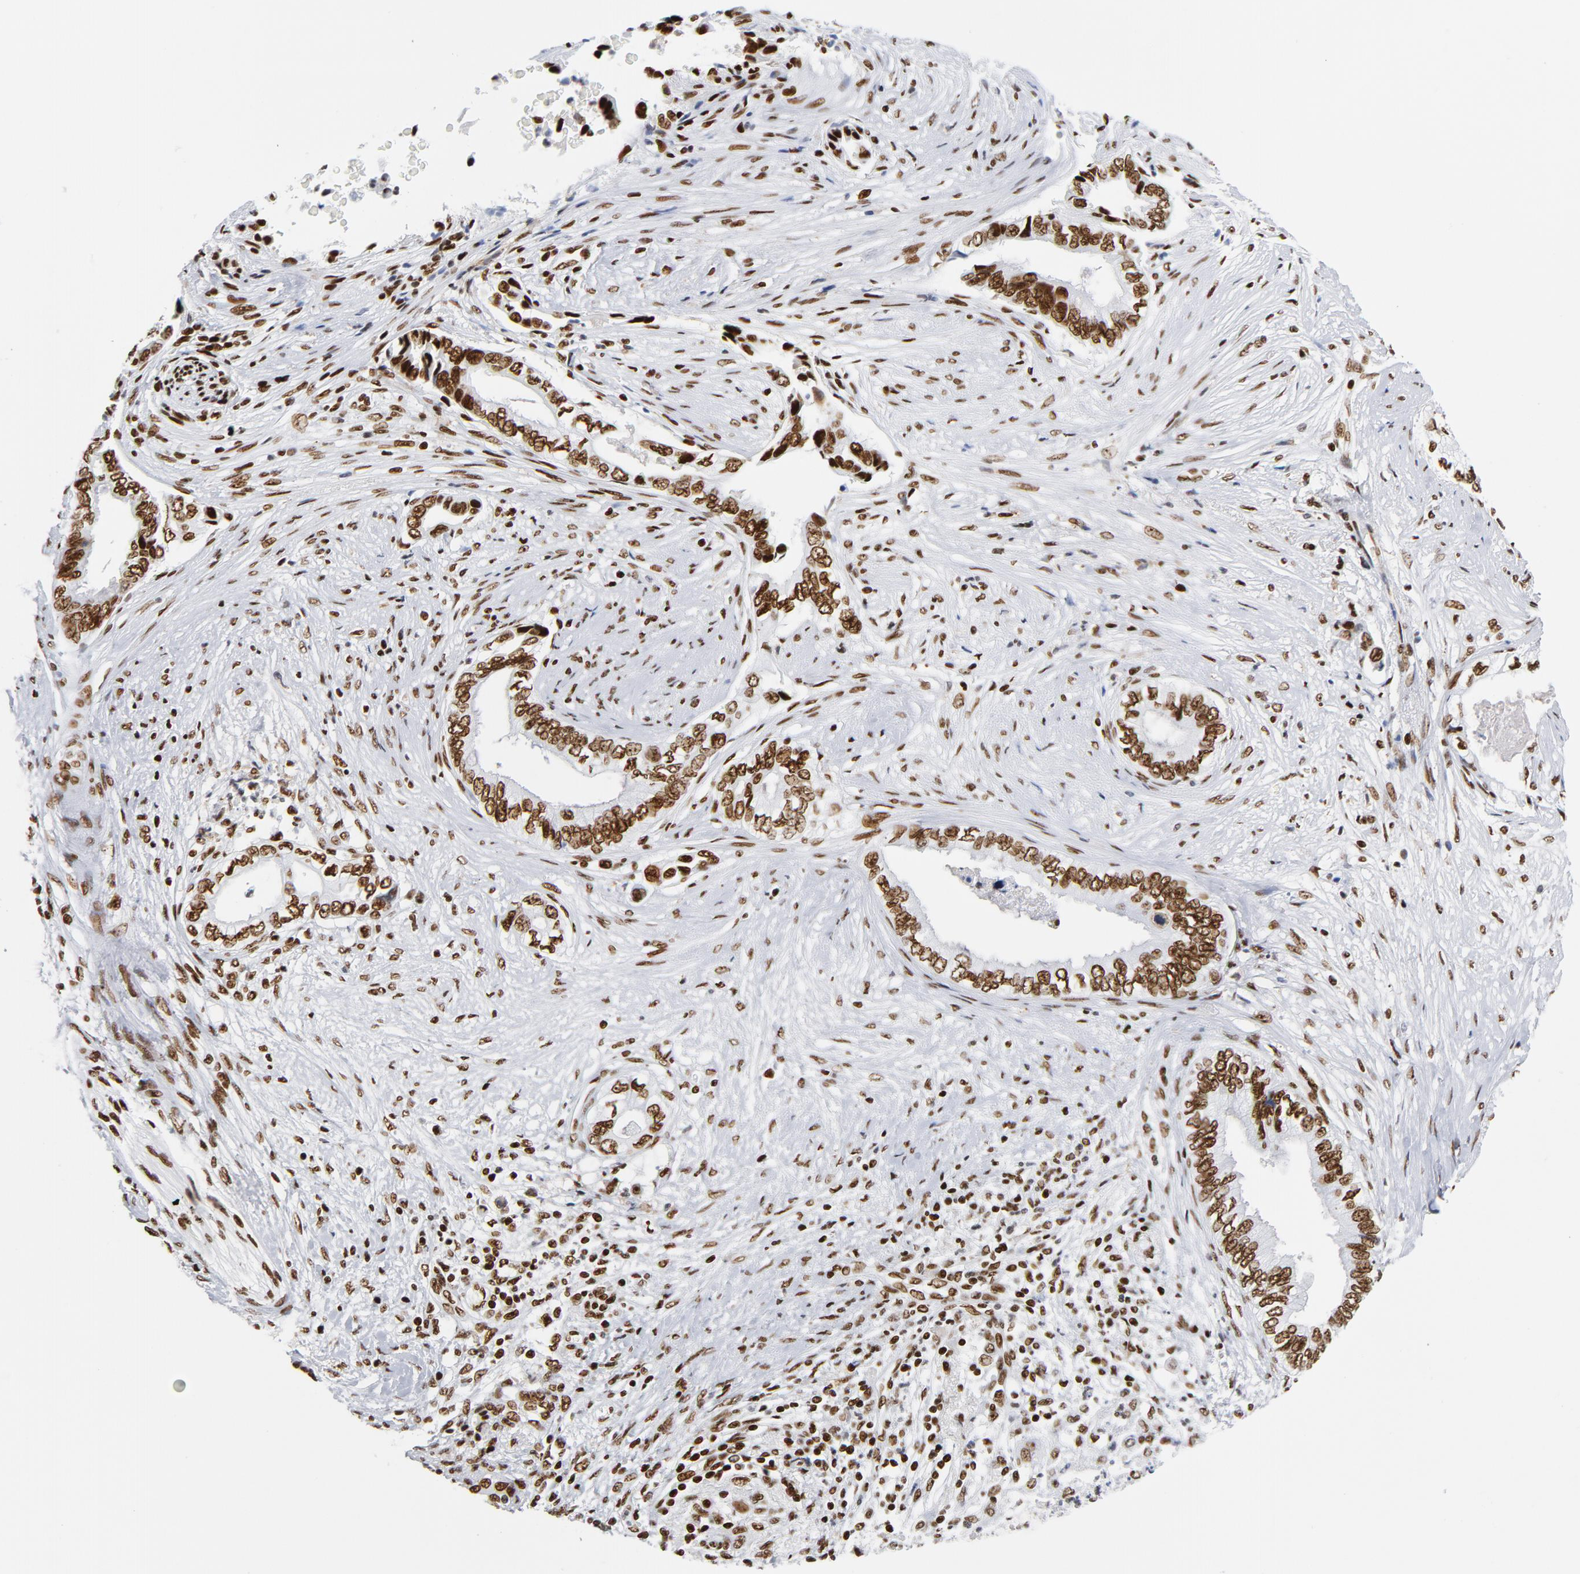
{"staining": {"intensity": "strong", "quantity": ">75%", "location": "nuclear"}, "tissue": "pancreatic cancer", "cell_type": "Tumor cells", "image_type": "cancer", "snomed": [{"axis": "morphology", "description": "Adenocarcinoma, NOS"}, {"axis": "topography", "description": "Pancreas"}], "caption": "Pancreatic cancer stained with immunohistochemistry shows strong nuclear positivity in approximately >75% of tumor cells.", "gene": "XRCC5", "patient": {"sex": "female", "age": 66}}